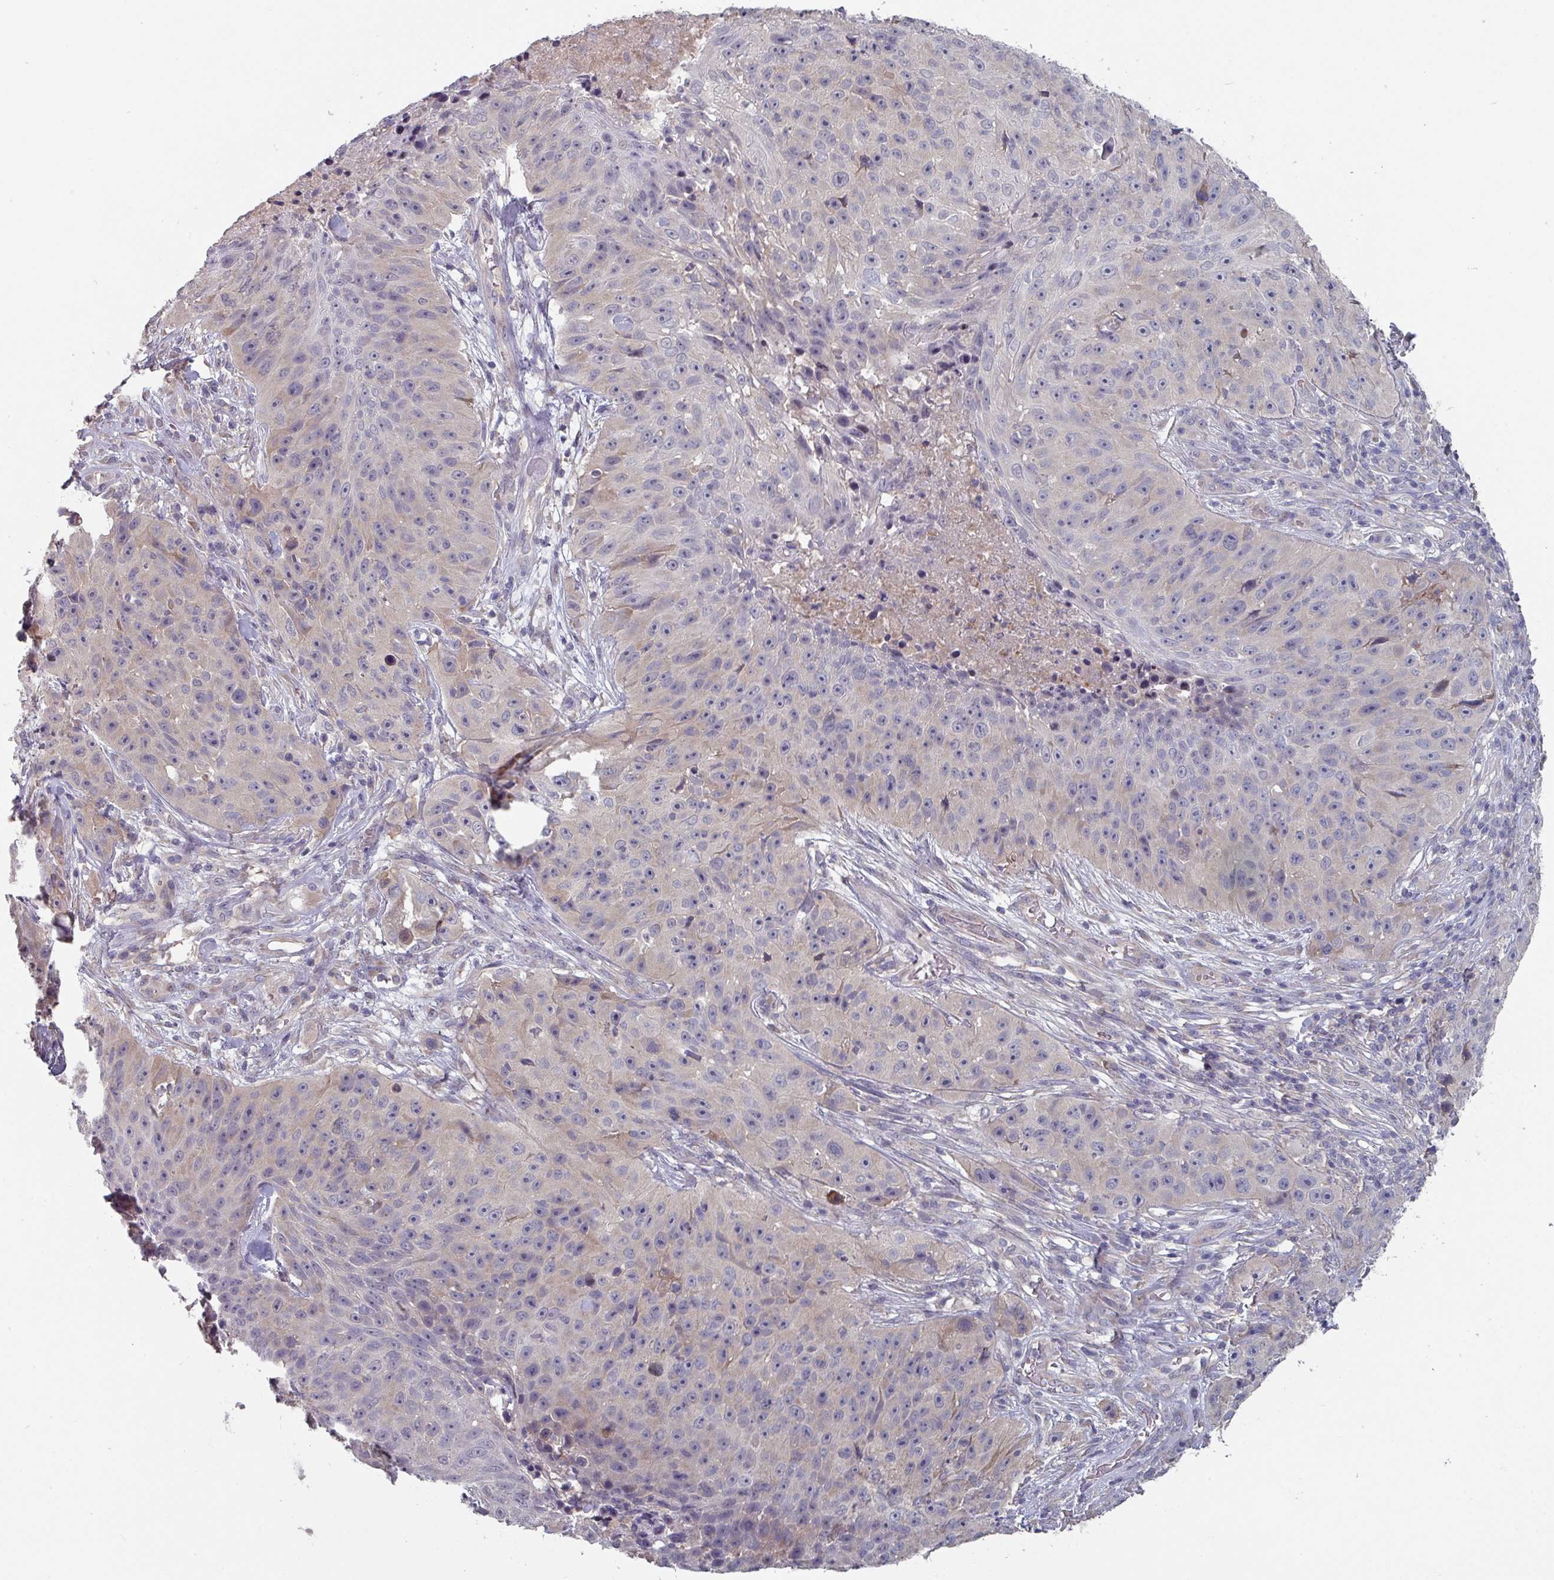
{"staining": {"intensity": "negative", "quantity": "none", "location": "none"}, "tissue": "skin cancer", "cell_type": "Tumor cells", "image_type": "cancer", "snomed": [{"axis": "morphology", "description": "Squamous cell carcinoma, NOS"}, {"axis": "topography", "description": "Skin"}], "caption": "Human squamous cell carcinoma (skin) stained for a protein using IHC shows no staining in tumor cells.", "gene": "PRAMEF8", "patient": {"sex": "female", "age": 87}}